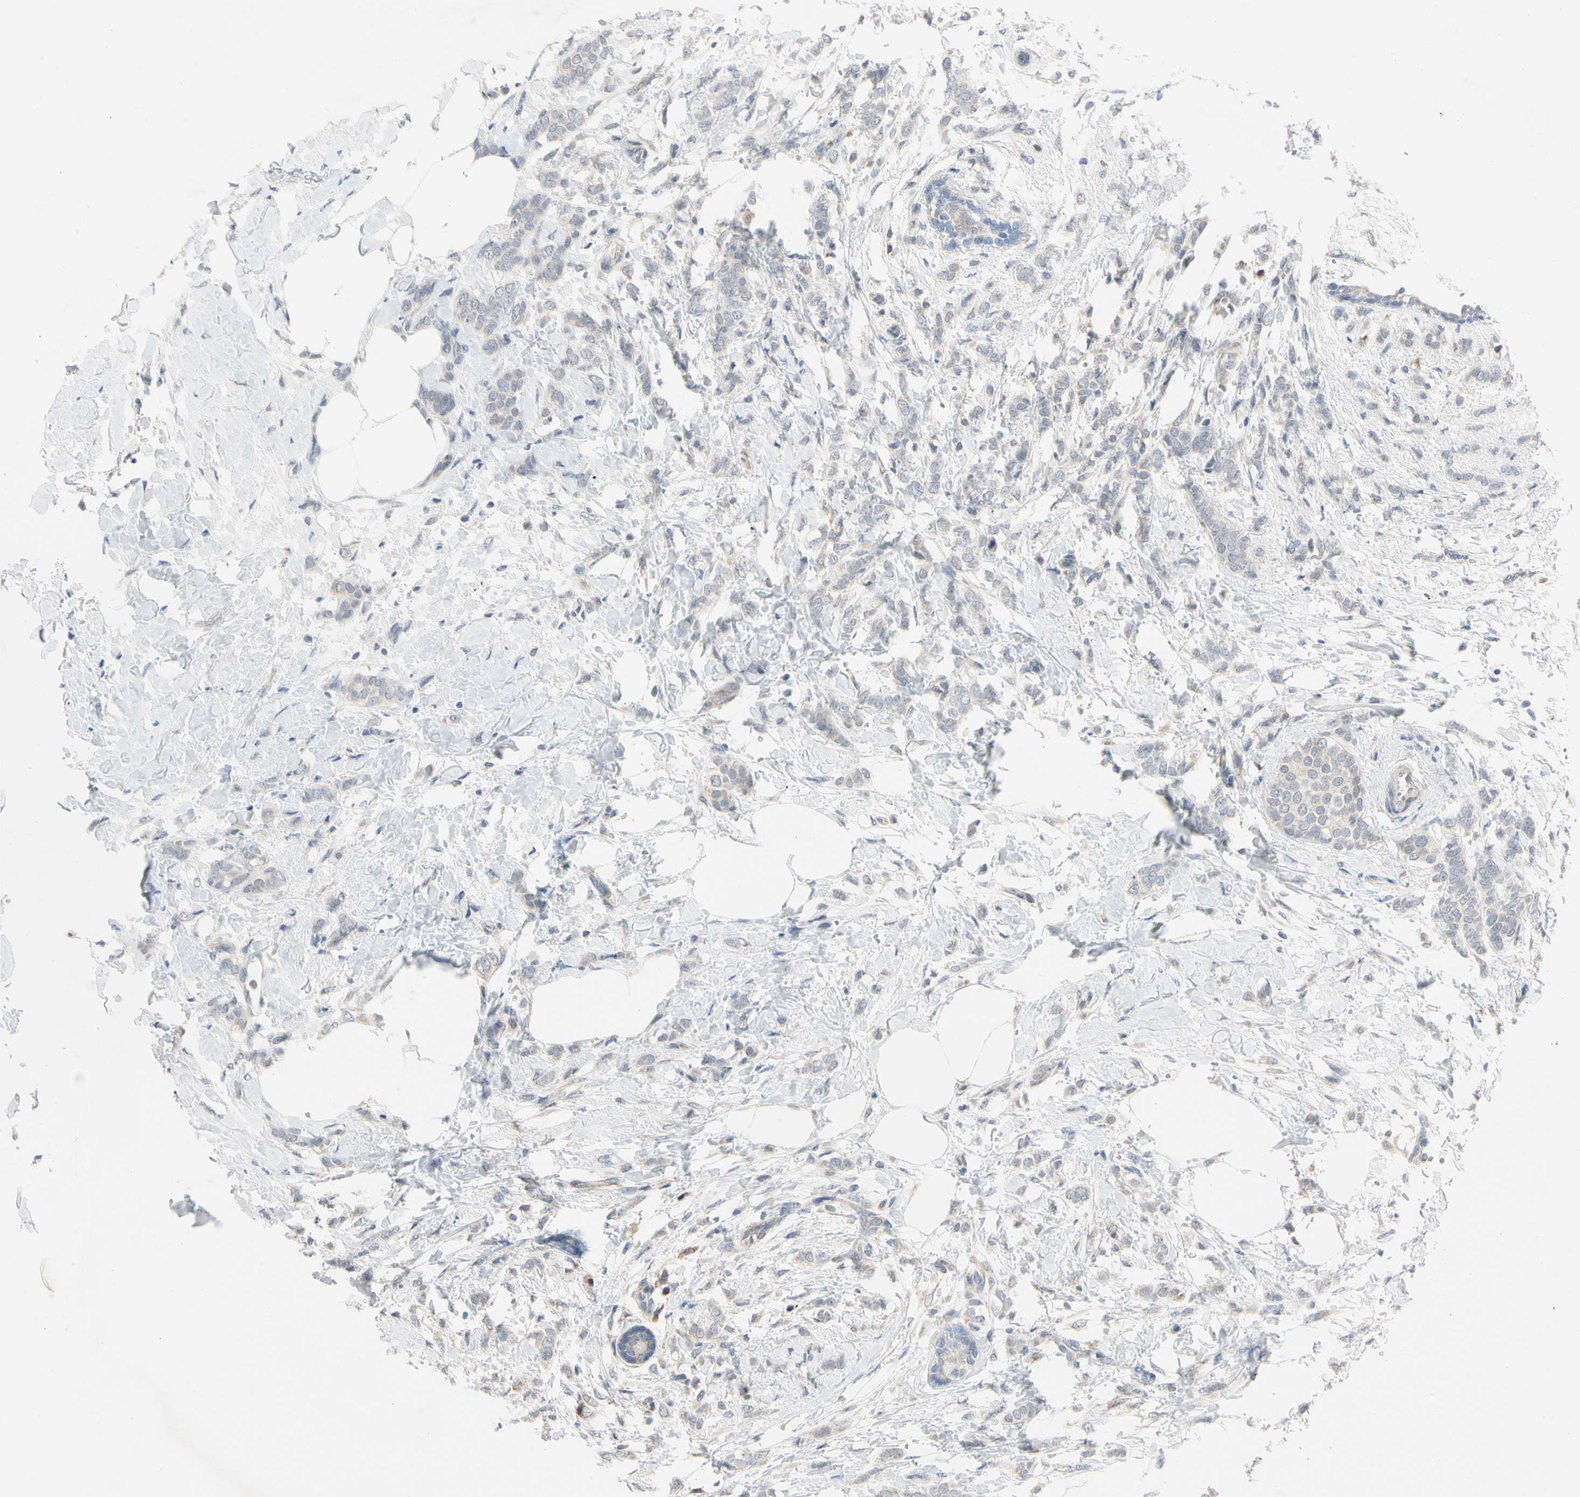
{"staining": {"intensity": "weak", "quantity": "25%-75%", "location": "cytoplasmic/membranous"}, "tissue": "breast cancer", "cell_type": "Tumor cells", "image_type": "cancer", "snomed": [{"axis": "morphology", "description": "Lobular carcinoma, in situ"}, {"axis": "morphology", "description": "Lobular carcinoma"}, {"axis": "topography", "description": "Breast"}], "caption": "This is an image of immunohistochemistry (IHC) staining of breast cancer, which shows weak staining in the cytoplasmic/membranous of tumor cells.", "gene": "MARK1", "patient": {"sex": "female", "age": 41}}